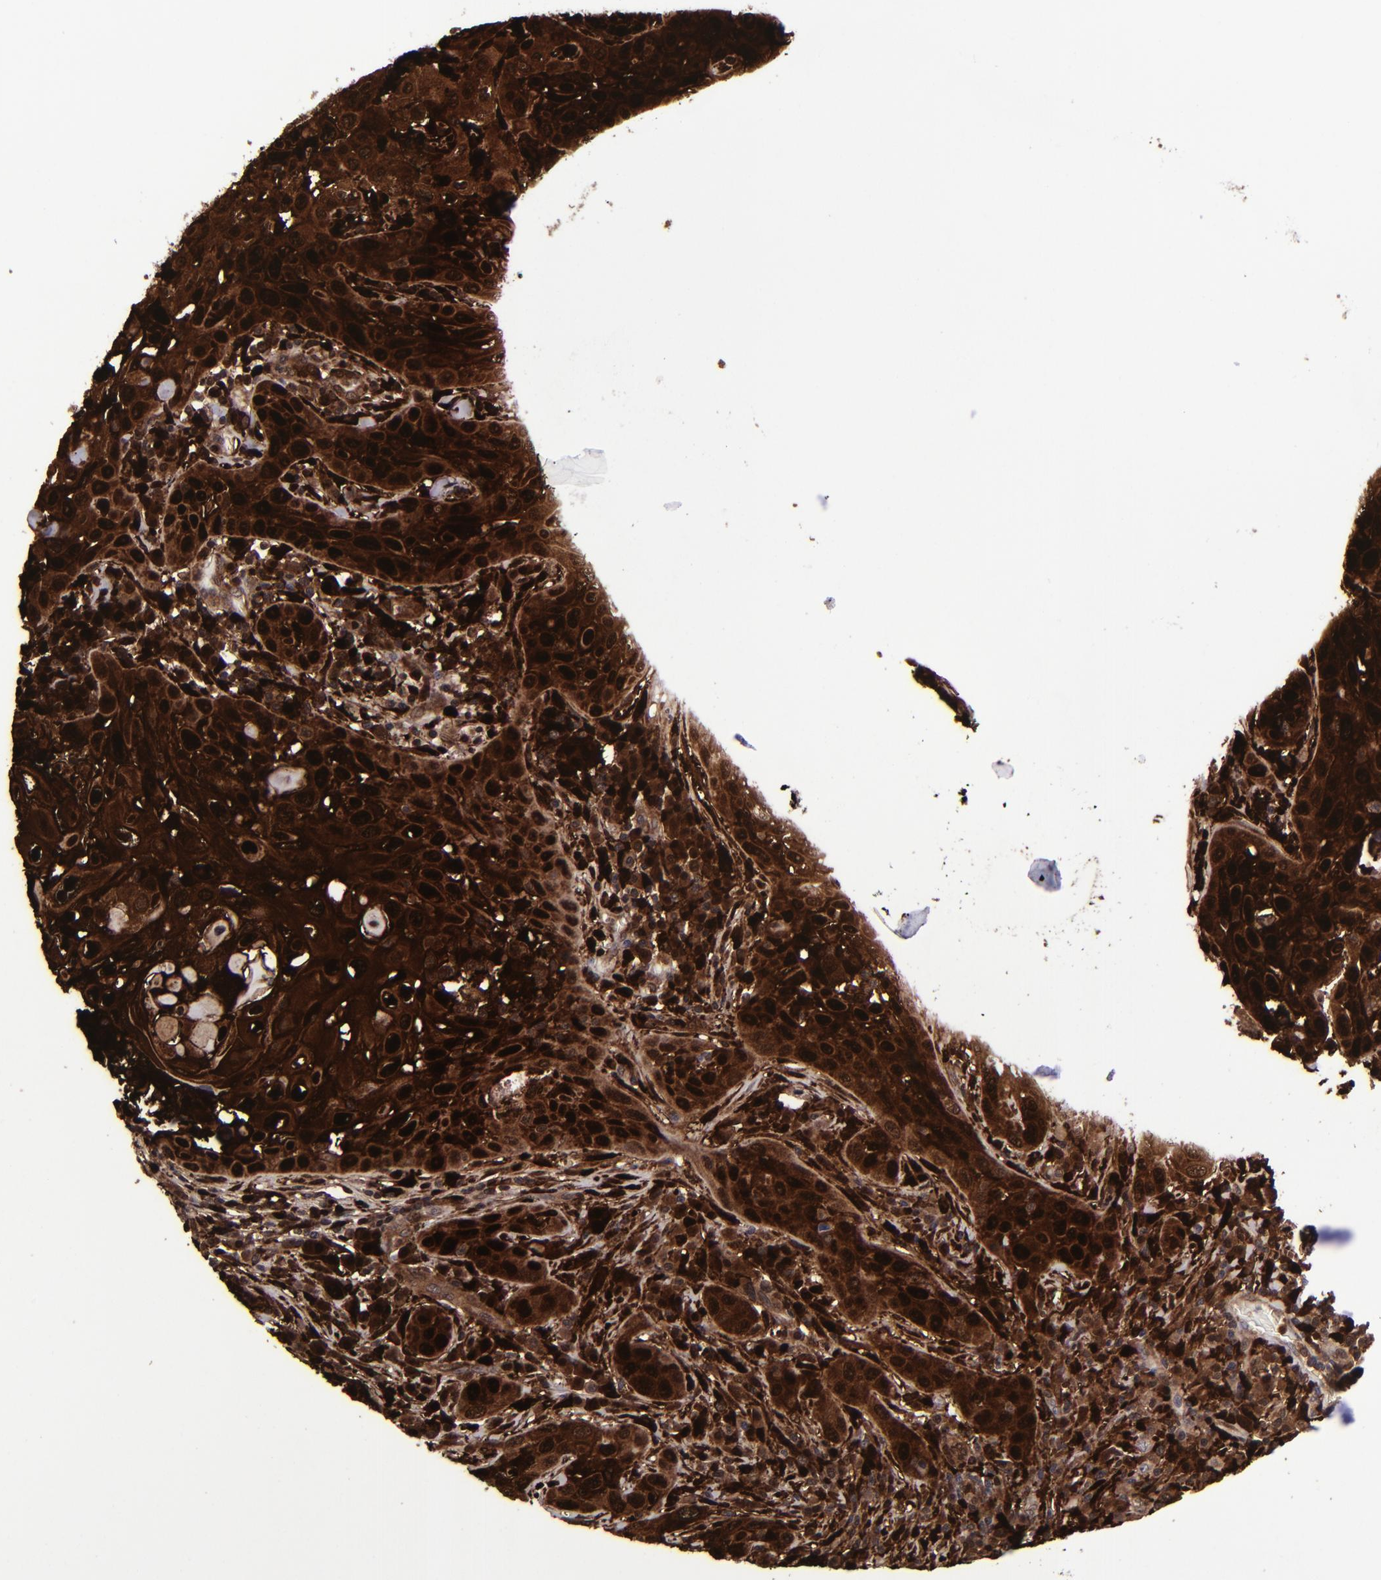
{"staining": {"intensity": "strong", "quantity": ">75%", "location": "cytoplasmic/membranous,nuclear"}, "tissue": "skin cancer", "cell_type": "Tumor cells", "image_type": "cancer", "snomed": [{"axis": "morphology", "description": "Squamous cell carcinoma, NOS"}, {"axis": "topography", "description": "Skin"}], "caption": "Protein expression analysis of human skin squamous cell carcinoma reveals strong cytoplasmic/membranous and nuclear staining in approximately >75% of tumor cells.", "gene": "TYMP", "patient": {"sex": "male", "age": 84}}